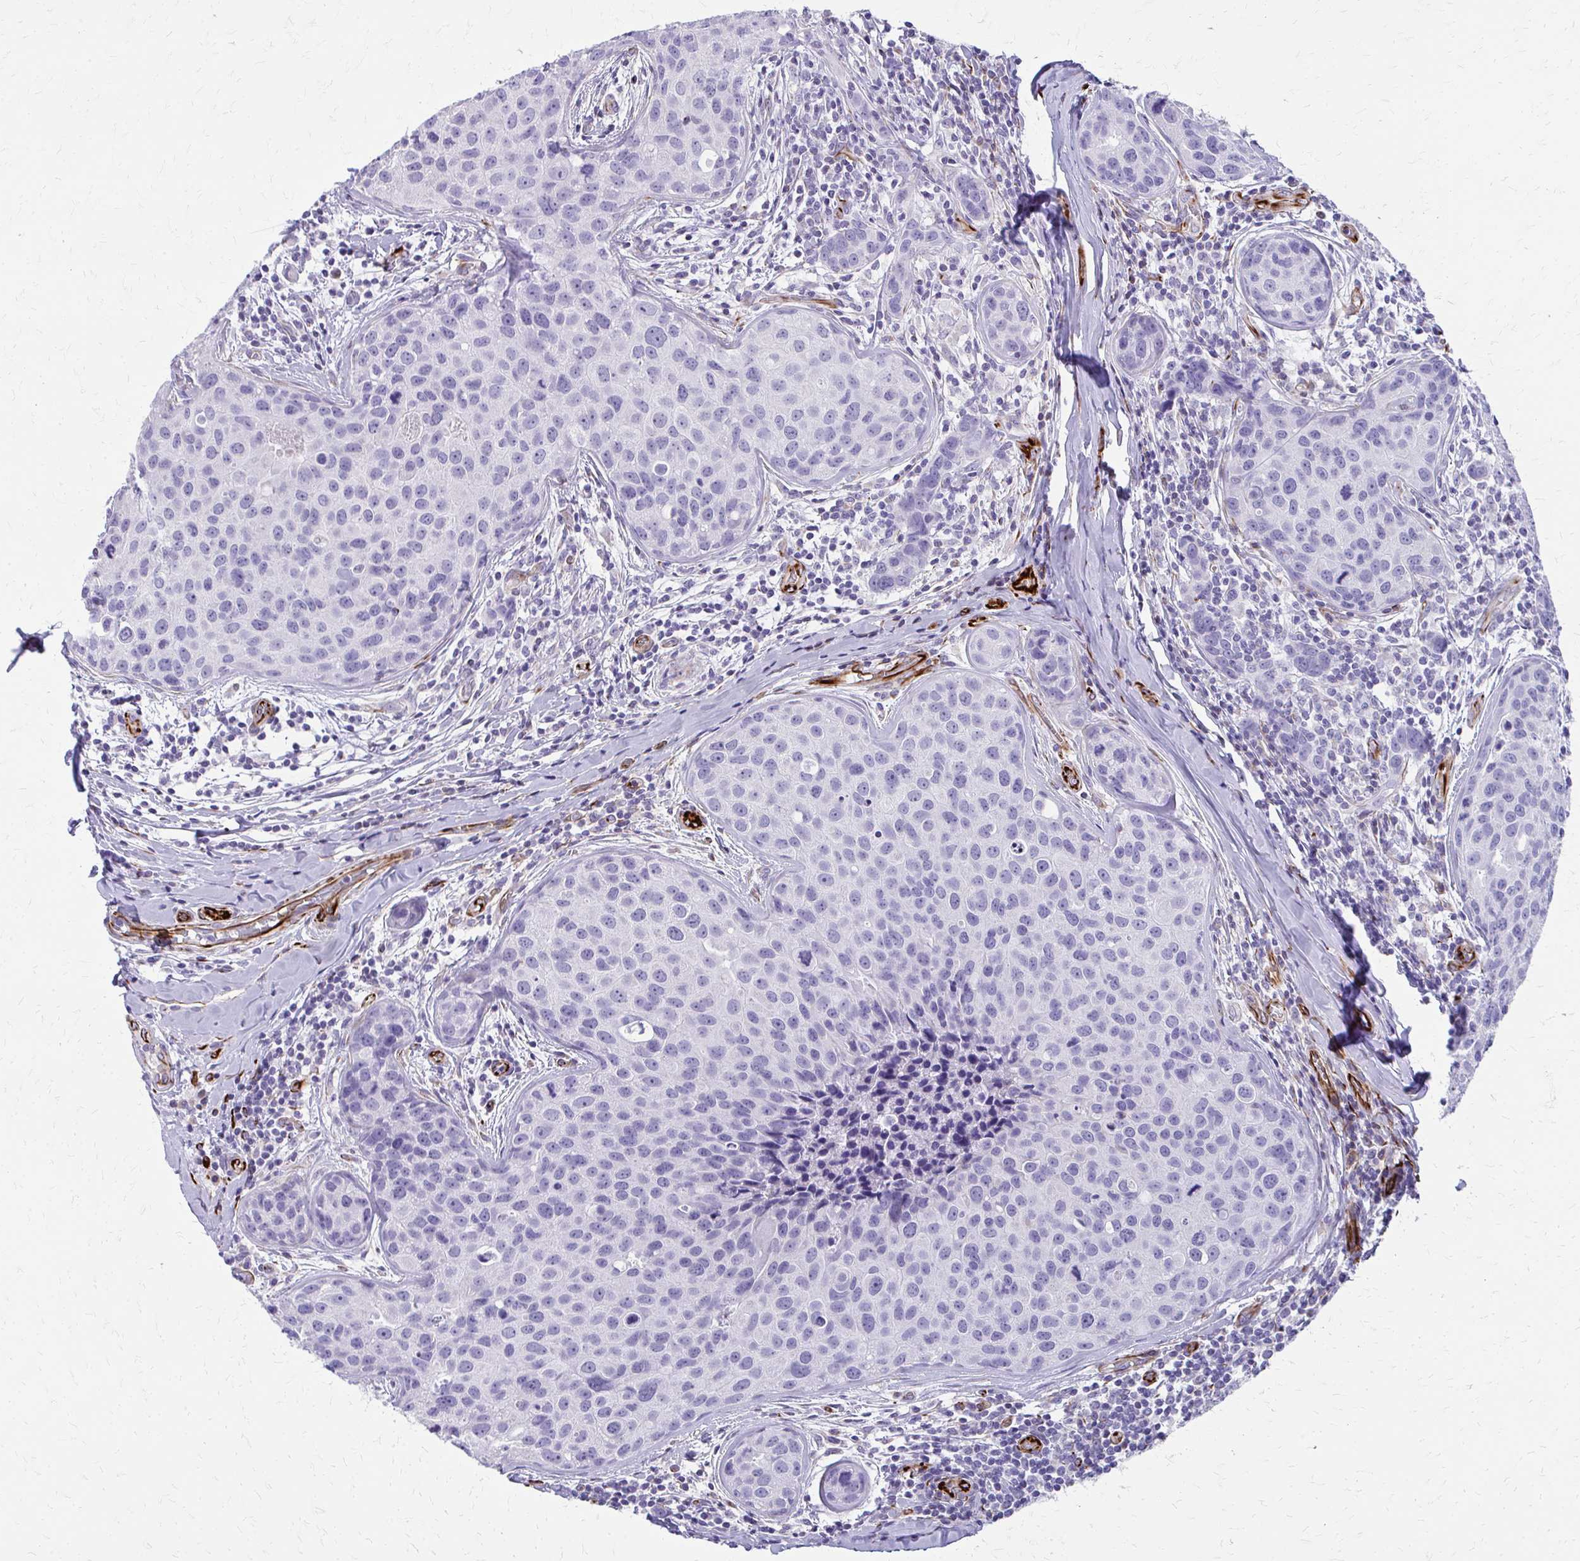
{"staining": {"intensity": "negative", "quantity": "none", "location": "none"}, "tissue": "breast cancer", "cell_type": "Tumor cells", "image_type": "cancer", "snomed": [{"axis": "morphology", "description": "Duct carcinoma"}, {"axis": "topography", "description": "Breast"}], "caption": "Immunohistochemistry (IHC) histopathology image of breast cancer stained for a protein (brown), which displays no staining in tumor cells. (Brightfield microscopy of DAB immunohistochemistry at high magnification).", "gene": "TRIM6", "patient": {"sex": "female", "age": 24}}